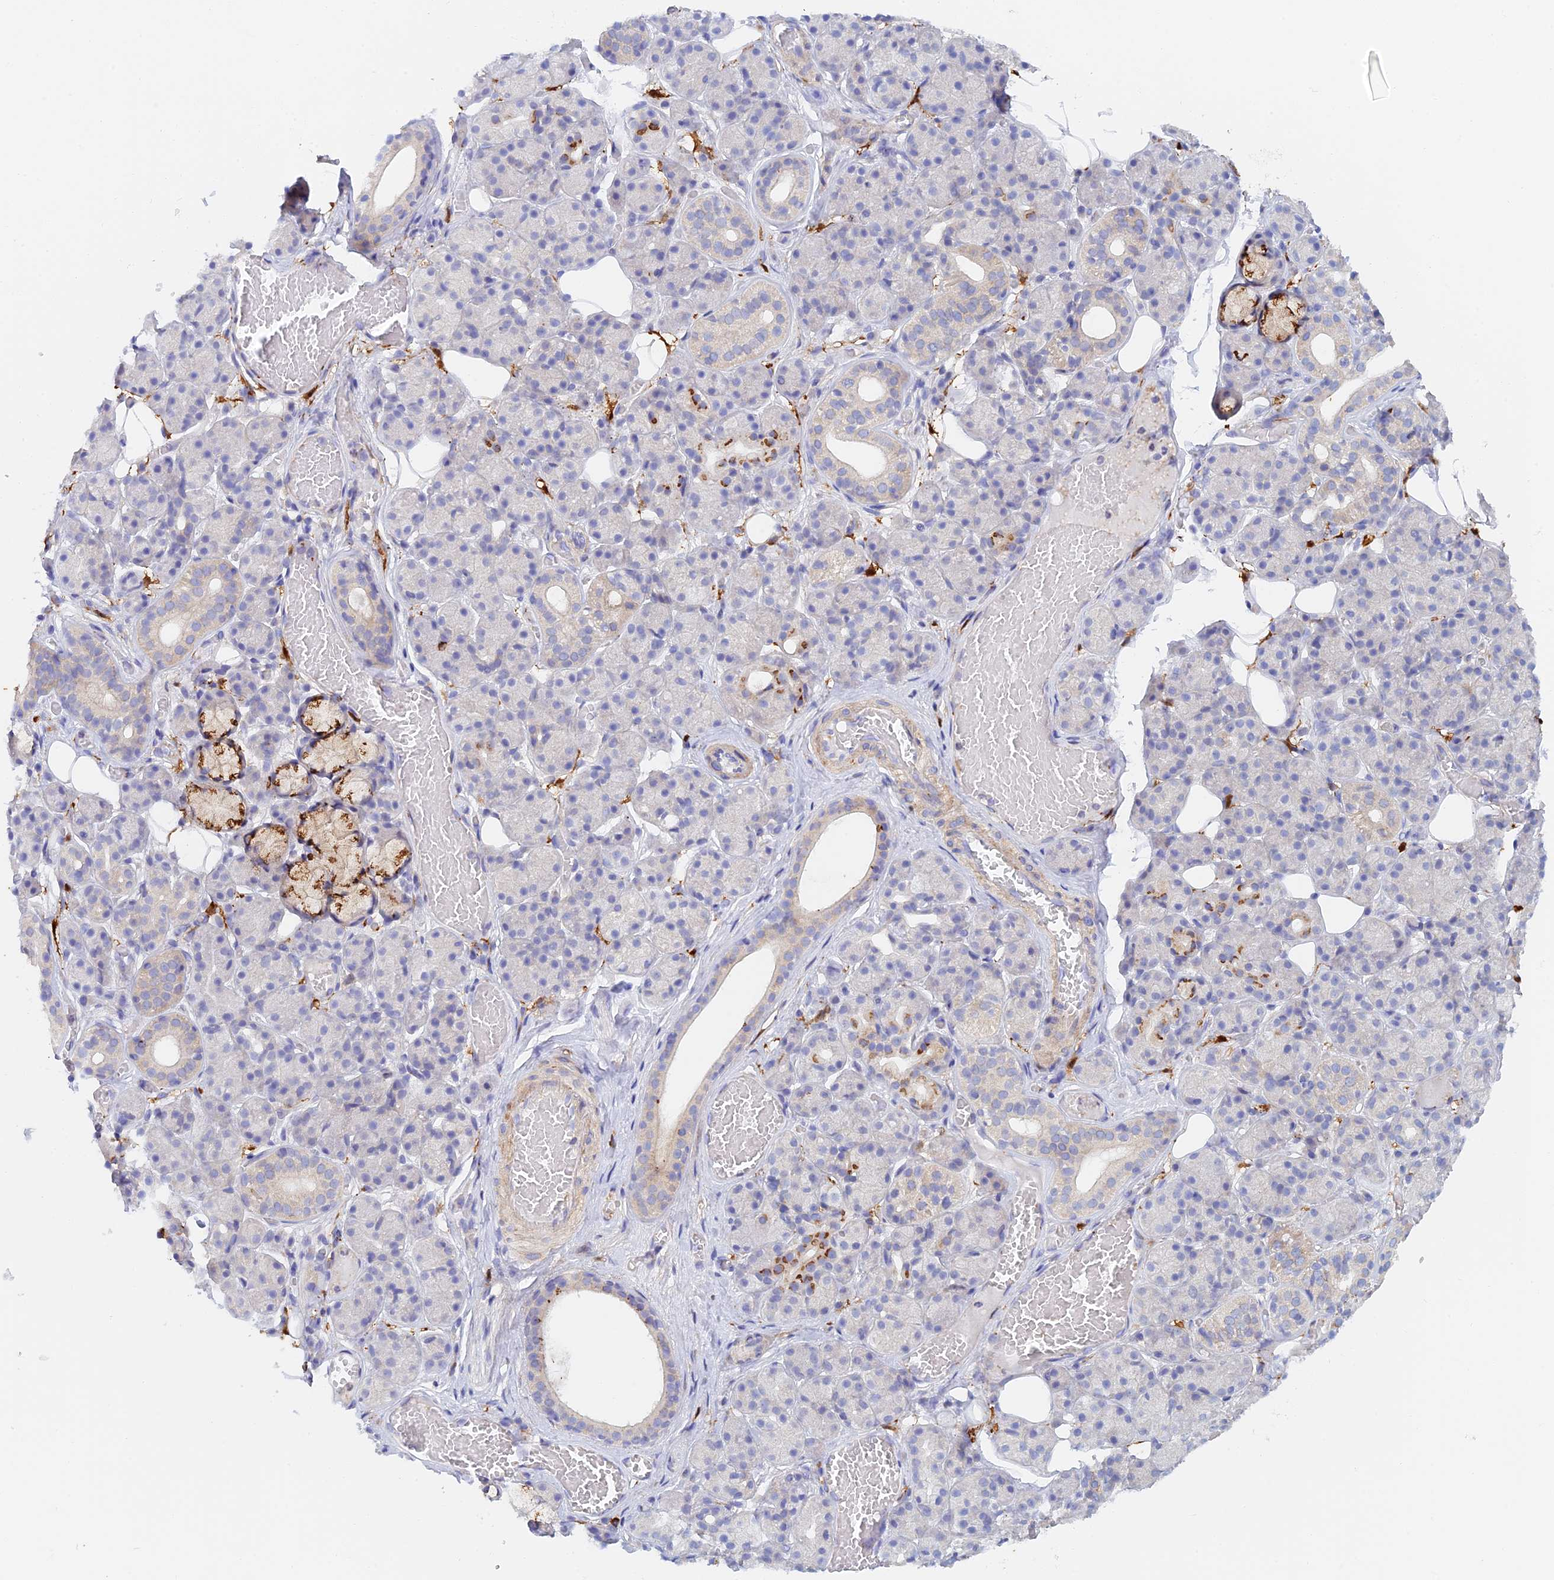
{"staining": {"intensity": "negative", "quantity": "none", "location": "none"}, "tissue": "salivary gland", "cell_type": "Glandular cells", "image_type": "normal", "snomed": [{"axis": "morphology", "description": "Normal tissue, NOS"}, {"axis": "topography", "description": "Salivary gland"}], "caption": "Immunohistochemistry histopathology image of benign salivary gland: human salivary gland stained with DAB demonstrates no significant protein positivity in glandular cells. (Brightfield microscopy of DAB immunohistochemistry at high magnification).", "gene": "SLC24A3", "patient": {"sex": "male", "age": 63}}